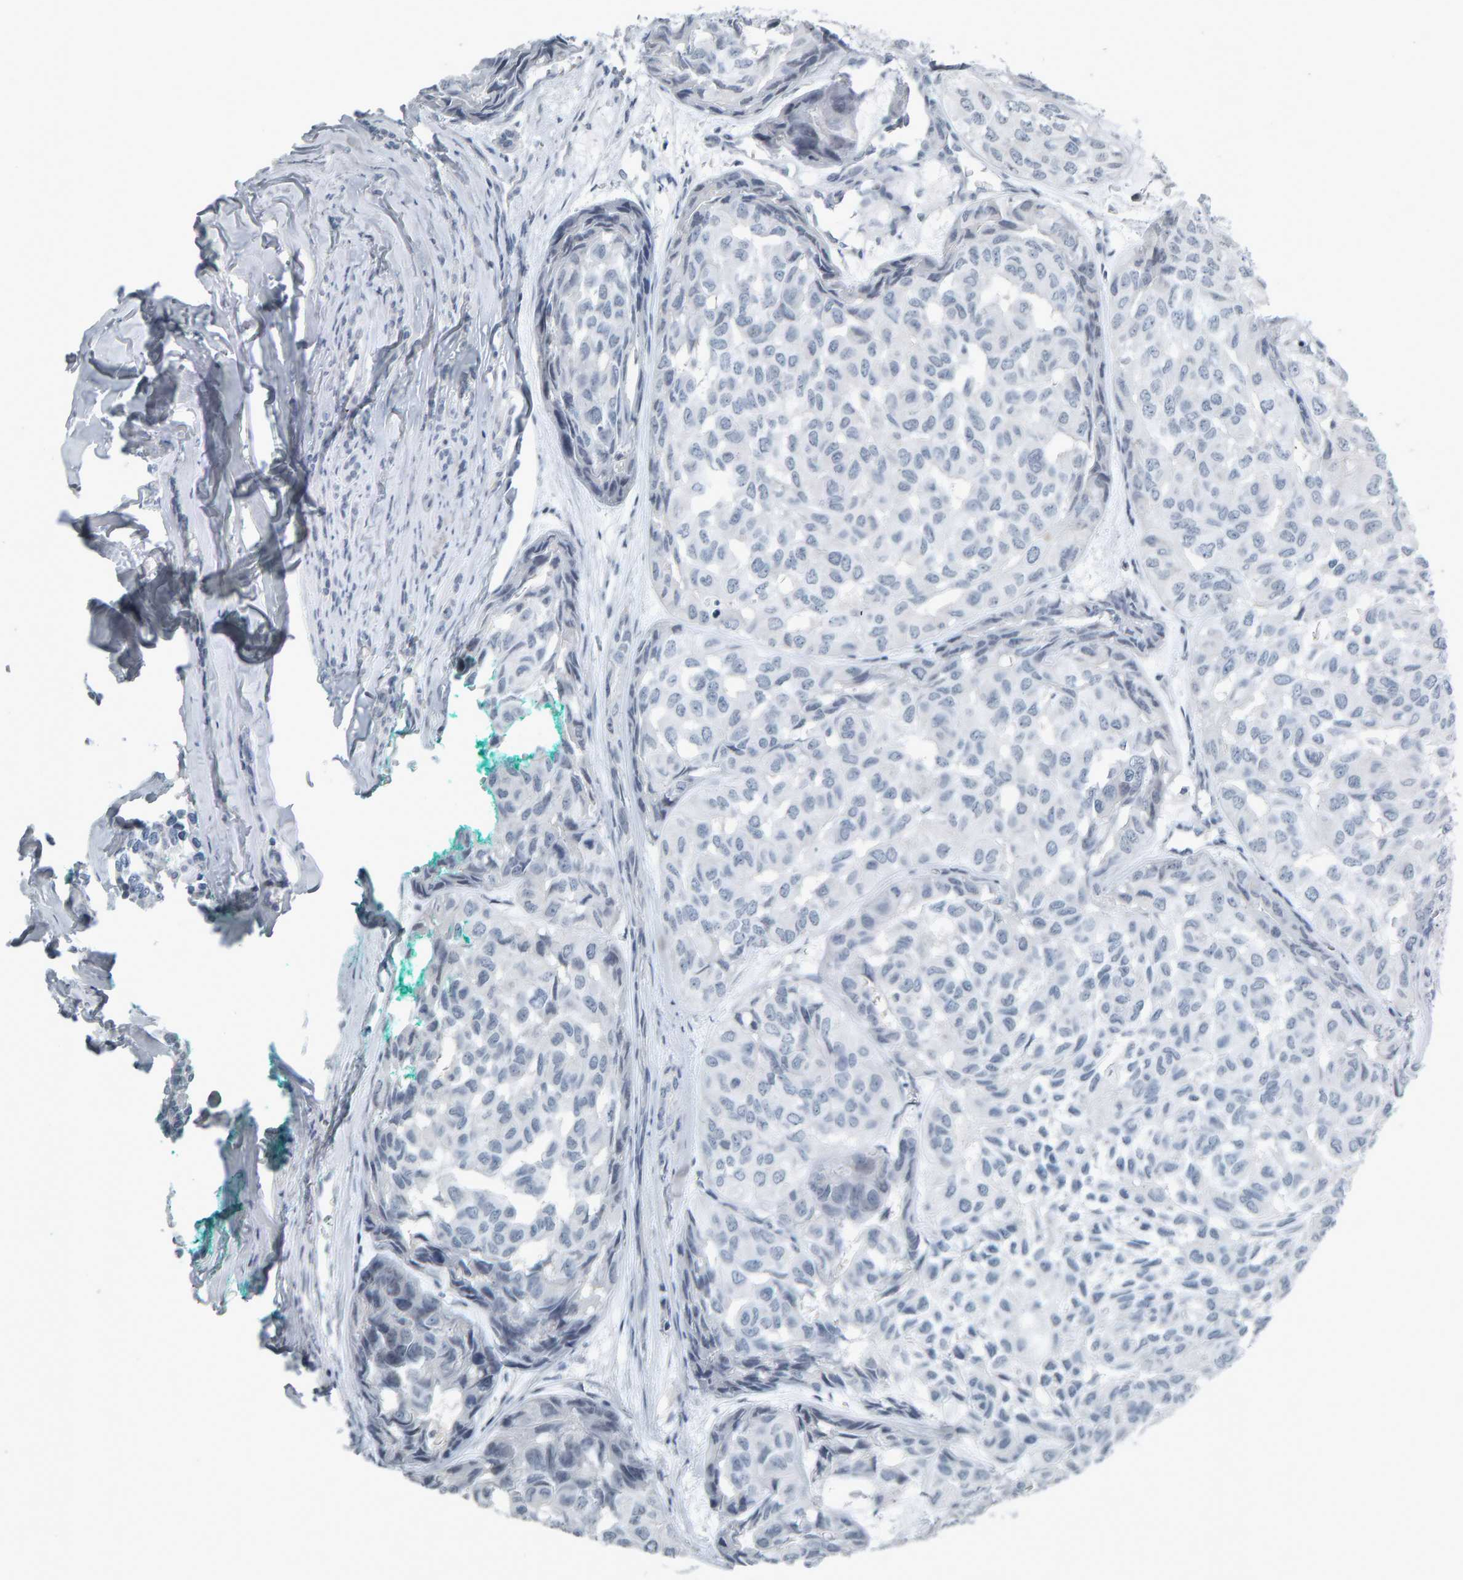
{"staining": {"intensity": "negative", "quantity": "none", "location": "none"}, "tissue": "head and neck cancer", "cell_type": "Tumor cells", "image_type": "cancer", "snomed": [{"axis": "morphology", "description": "Adenocarcinoma, NOS"}, {"axis": "topography", "description": "Salivary gland, NOS"}, {"axis": "topography", "description": "Head-Neck"}], "caption": "The image exhibits no significant positivity in tumor cells of head and neck cancer.", "gene": "PYY", "patient": {"sex": "female", "age": 76}}